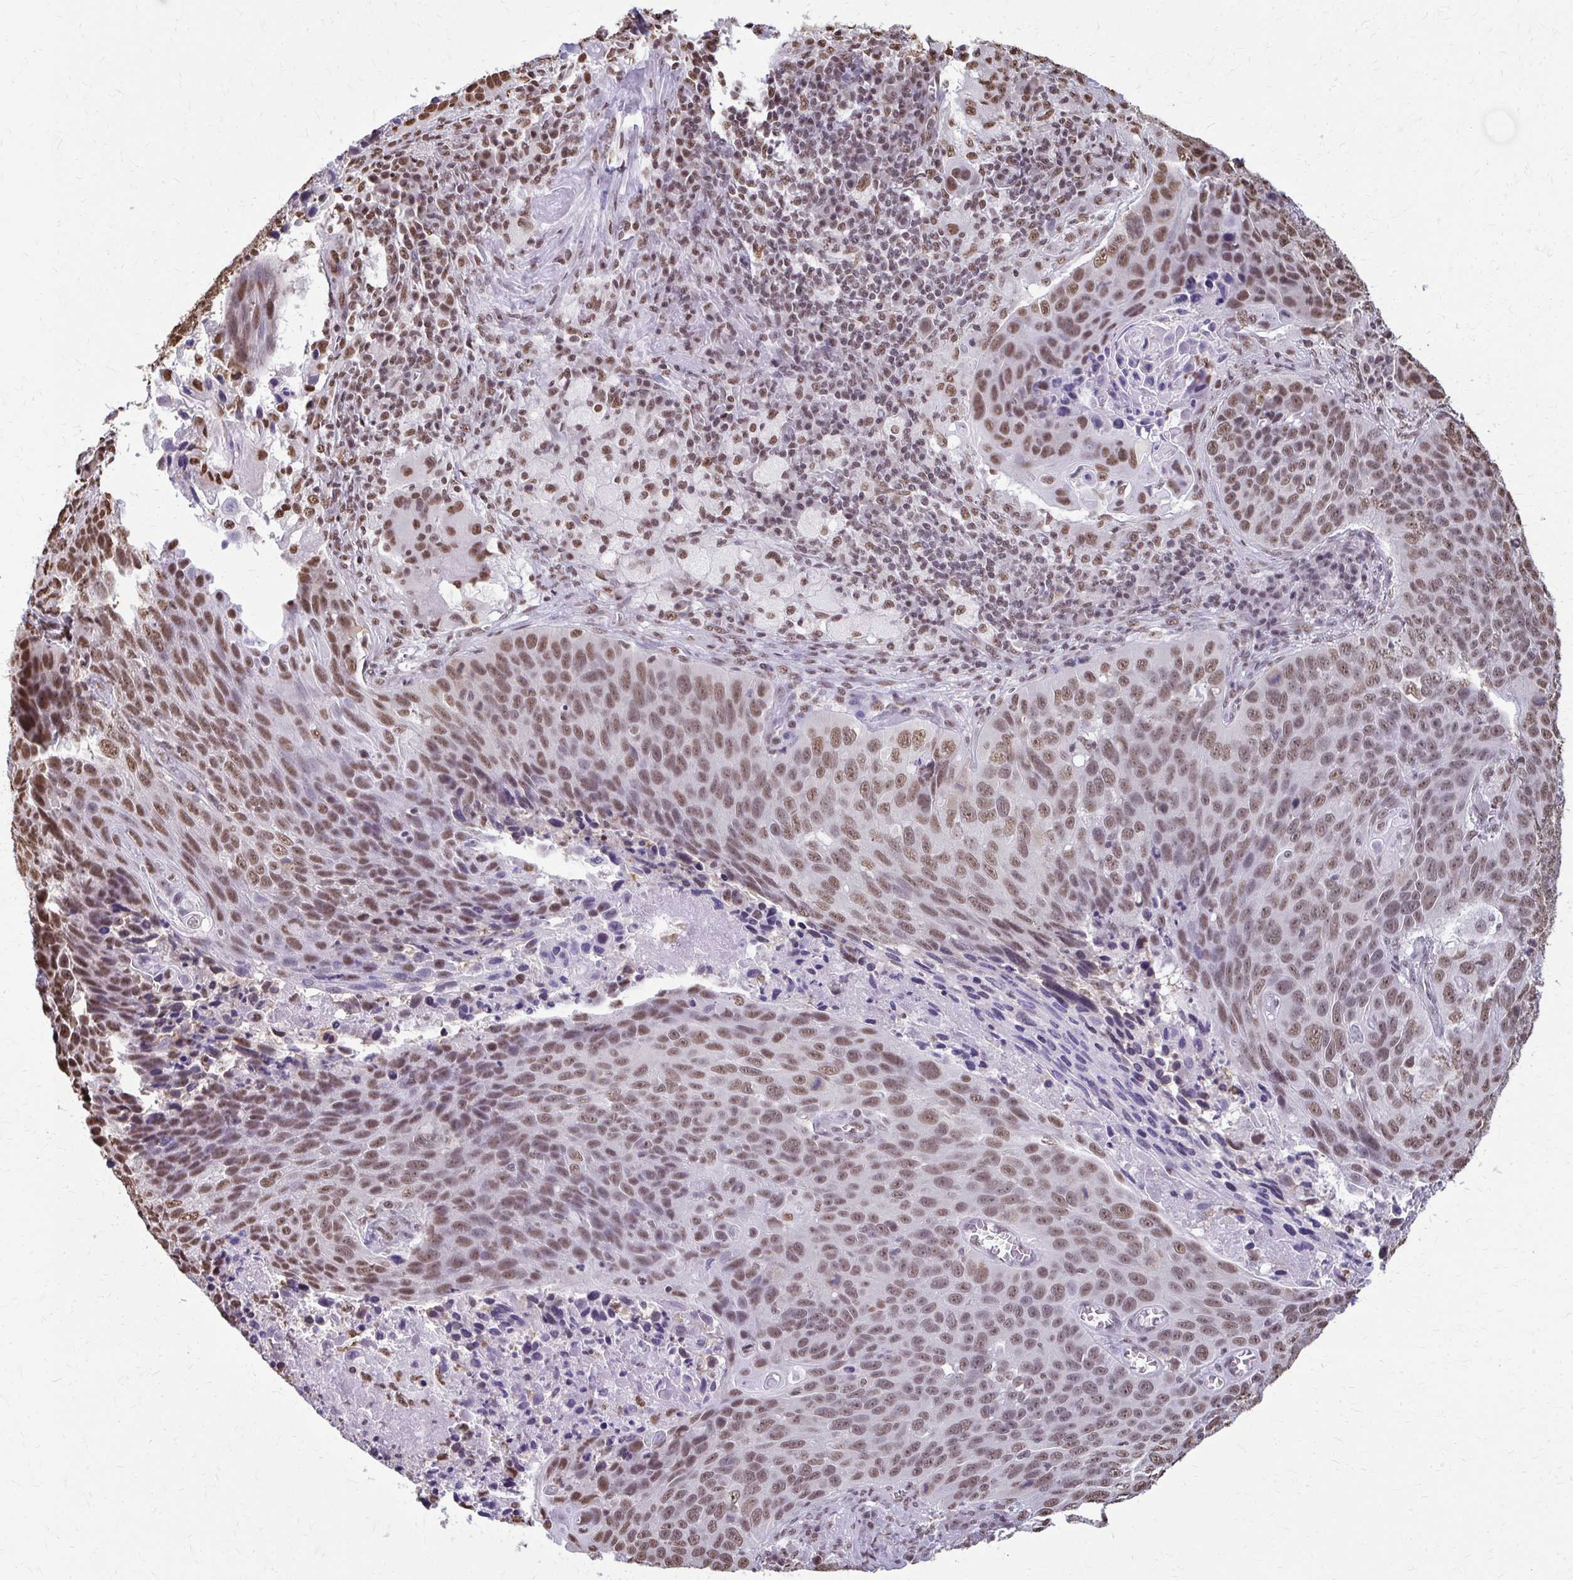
{"staining": {"intensity": "moderate", "quantity": ">75%", "location": "nuclear"}, "tissue": "lung cancer", "cell_type": "Tumor cells", "image_type": "cancer", "snomed": [{"axis": "morphology", "description": "Squamous cell carcinoma, NOS"}, {"axis": "topography", "description": "Lung"}], "caption": "DAB immunohistochemical staining of lung cancer (squamous cell carcinoma) exhibits moderate nuclear protein positivity in approximately >75% of tumor cells. The protein is stained brown, and the nuclei are stained in blue (DAB IHC with brightfield microscopy, high magnification).", "gene": "SNRPA", "patient": {"sex": "male", "age": 78}}